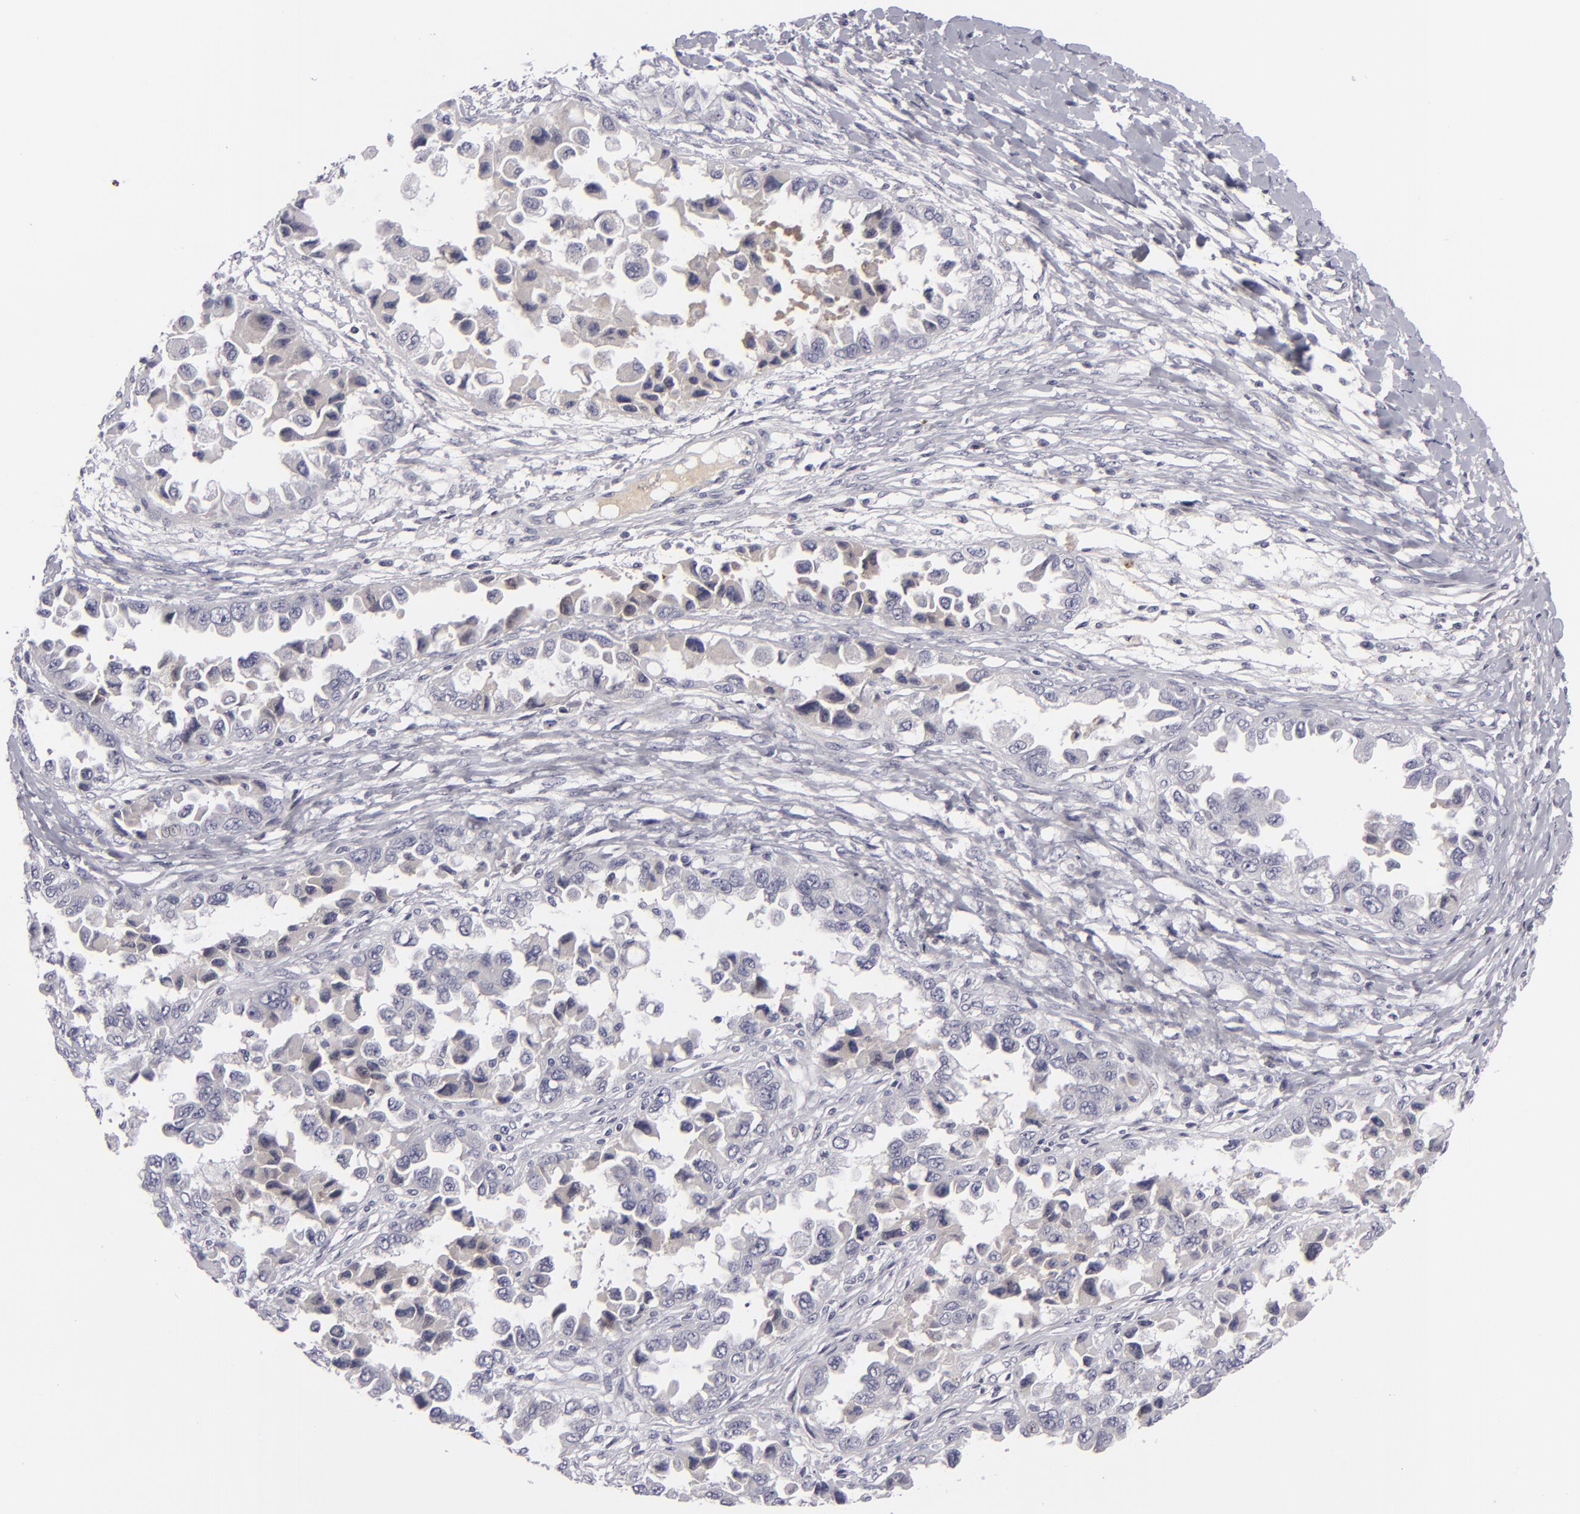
{"staining": {"intensity": "negative", "quantity": "none", "location": "none"}, "tissue": "ovarian cancer", "cell_type": "Tumor cells", "image_type": "cancer", "snomed": [{"axis": "morphology", "description": "Cystadenocarcinoma, serous, NOS"}, {"axis": "topography", "description": "Ovary"}], "caption": "This is an immunohistochemistry image of human ovarian cancer. There is no expression in tumor cells.", "gene": "C9", "patient": {"sex": "female", "age": 84}}